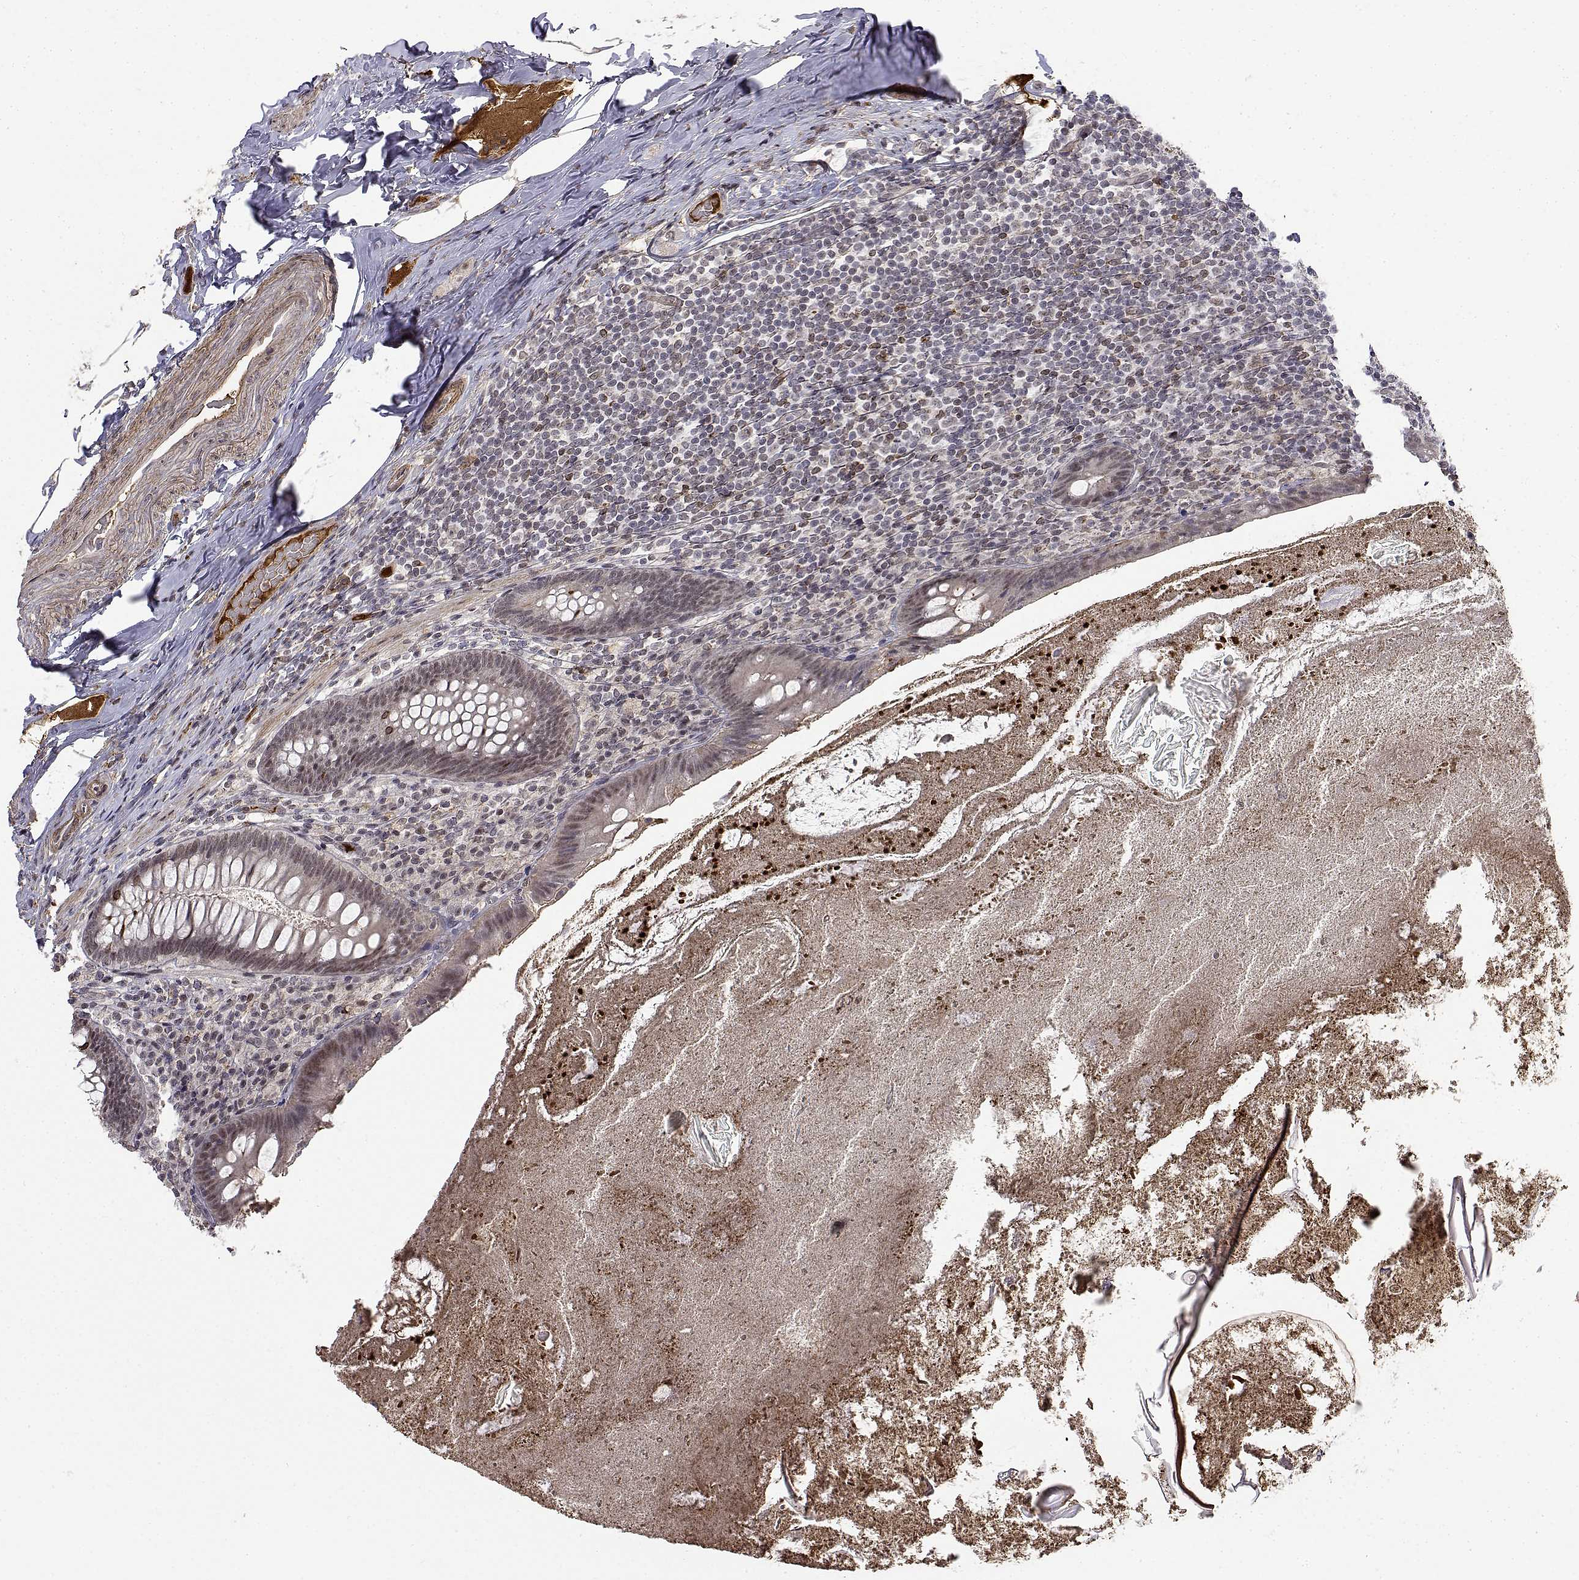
{"staining": {"intensity": "weak", "quantity": ">75%", "location": "nuclear"}, "tissue": "appendix", "cell_type": "Glandular cells", "image_type": "normal", "snomed": [{"axis": "morphology", "description": "Normal tissue, NOS"}, {"axis": "topography", "description": "Appendix"}], "caption": "Appendix stained for a protein (brown) exhibits weak nuclear positive positivity in about >75% of glandular cells.", "gene": "ITGA7", "patient": {"sex": "male", "age": 47}}